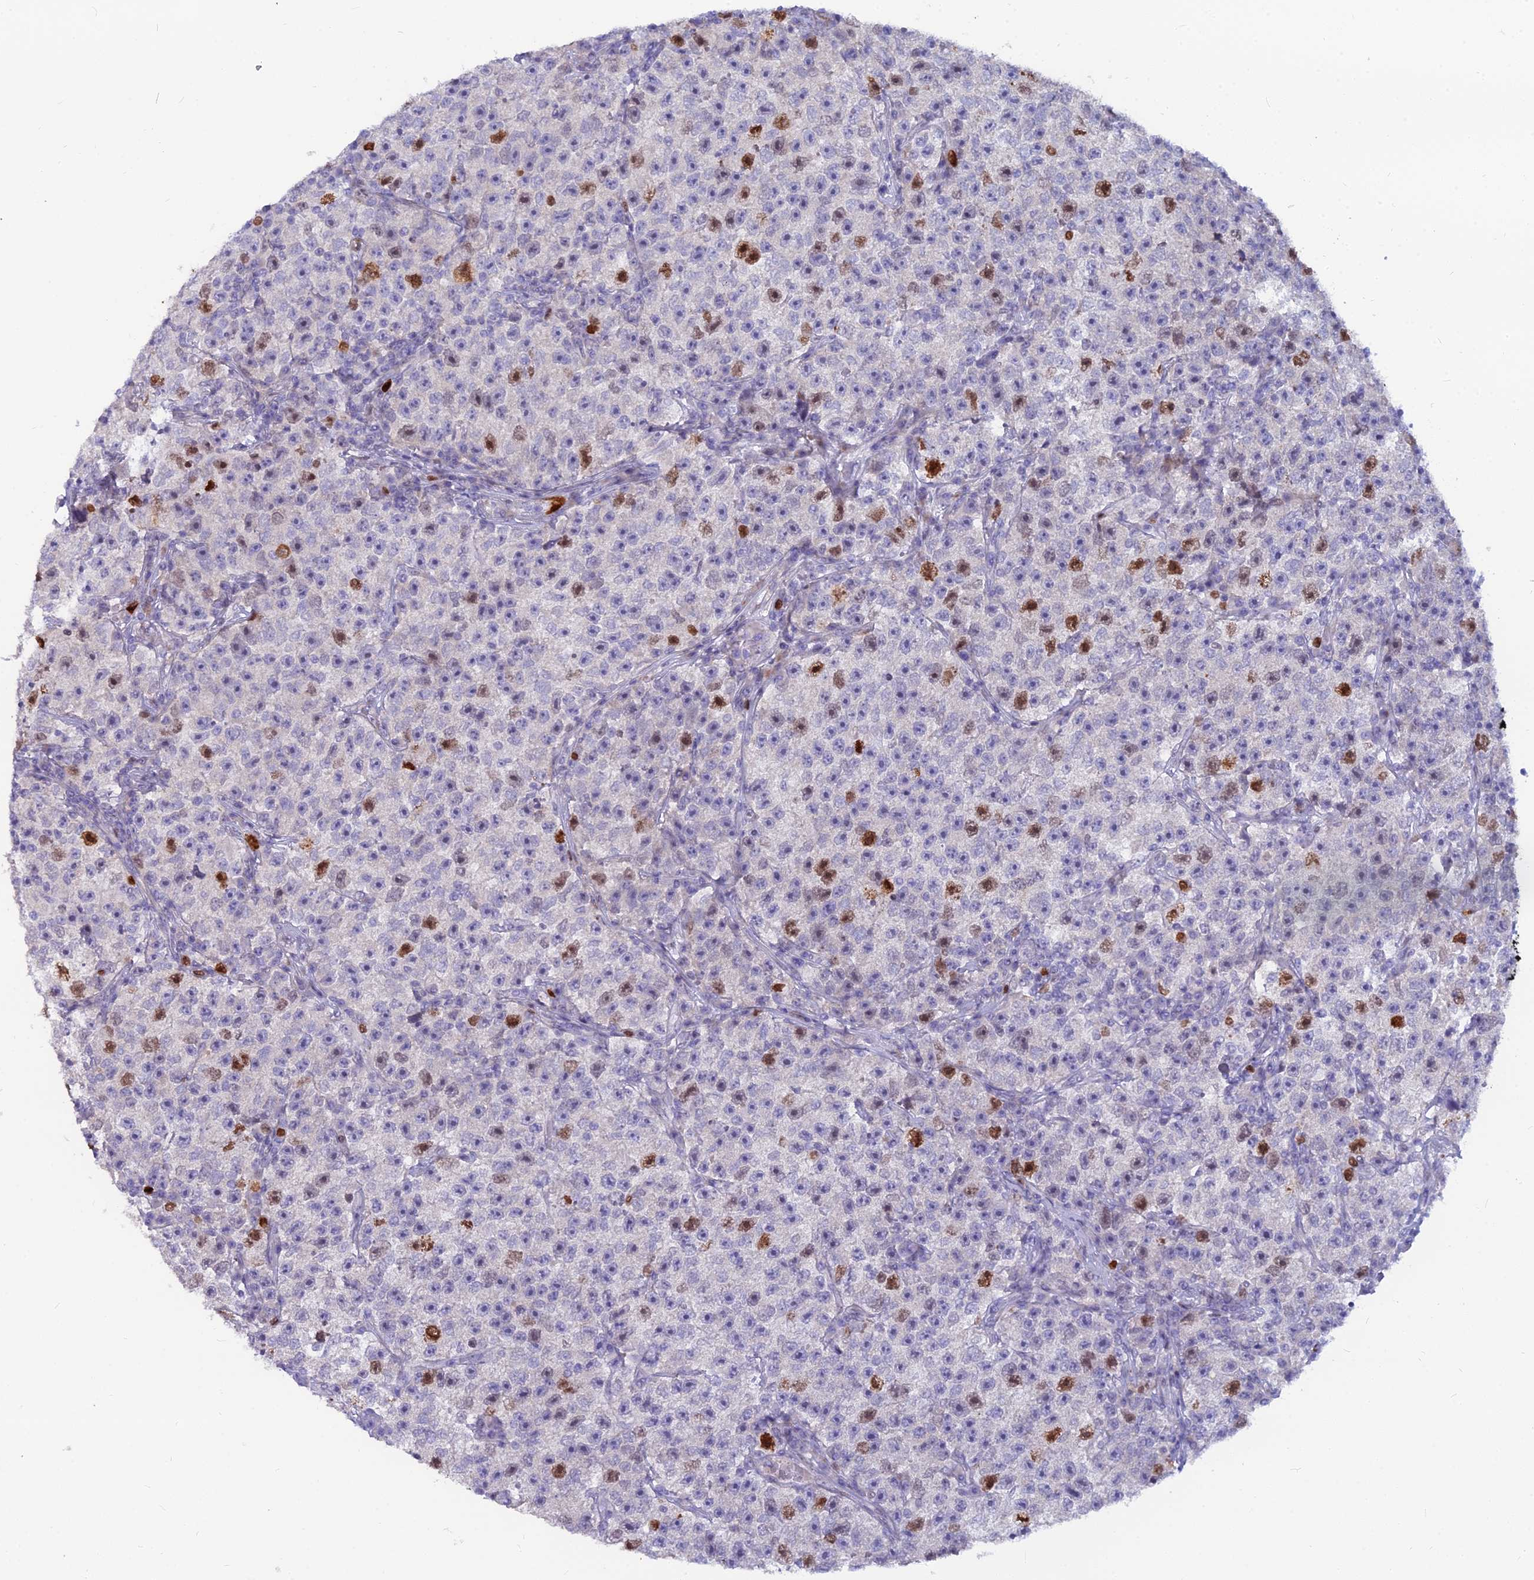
{"staining": {"intensity": "strong", "quantity": "<25%", "location": "nuclear"}, "tissue": "testis cancer", "cell_type": "Tumor cells", "image_type": "cancer", "snomed": [{"axis": "morphology", "description": "Seminoma, NOS"}, {"axis": "topography", "description": "Testis"}], "caption": "A brown stain highlights strong nuclear expression of a protein in testis cancer tumor cells. Nuclei are stained in blue.", "gene": "NUSAP1", "patient": {"sex": "male", "age": 22}}